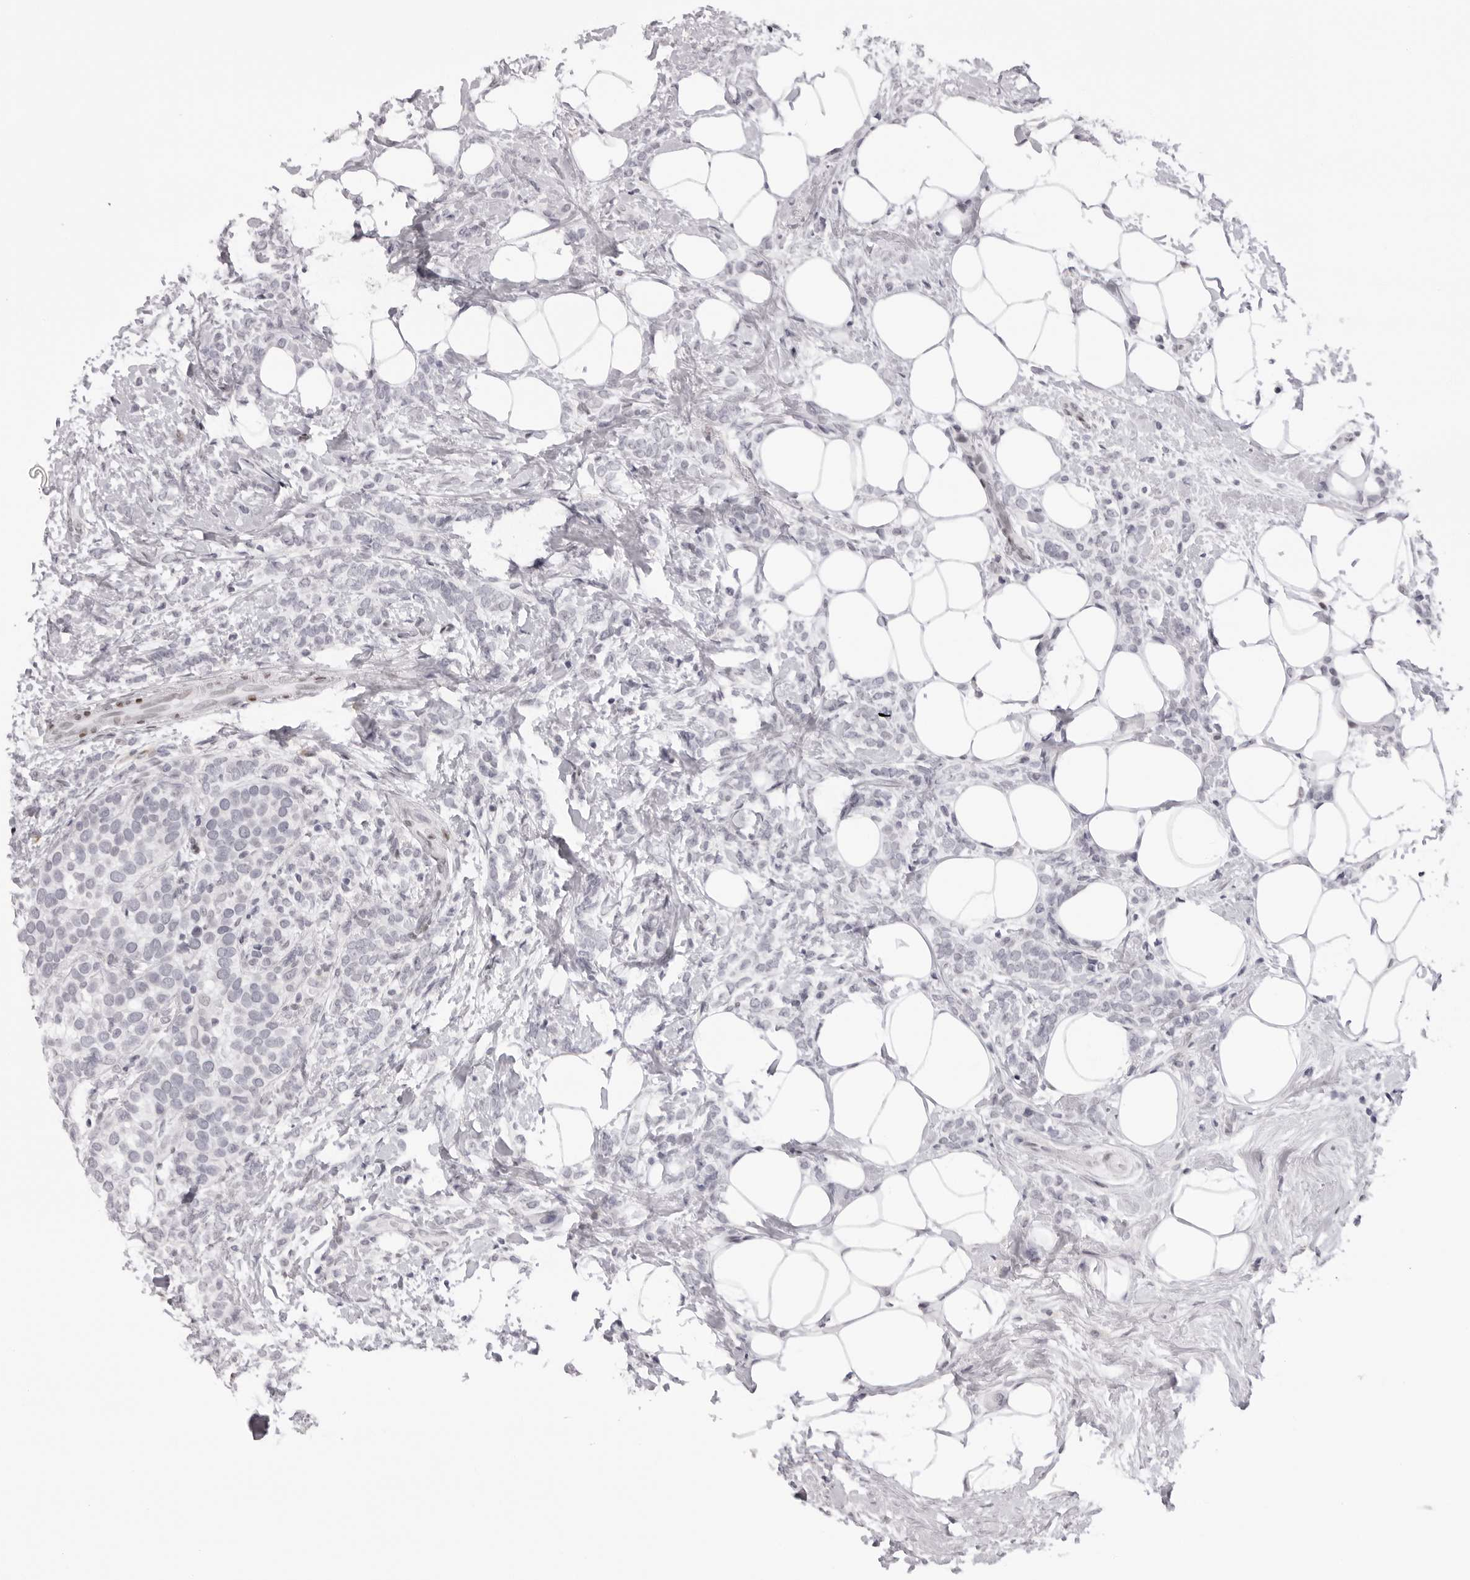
{"staining": {"intensity": "negative", "quantity": "none", "location": "none"}, "tissue": "breast cancer", "cell_type": "Tumor cells", "image_type": "cancer", "snomed": [{"axis": "morphology", "description": "Lobular carcinoma"}, {"axis": "topography", "description": "Breast"}], "caption": "A histopathology image of breast cancer stained for a protein shows no brown staining in tumor cells.", "gene": "MAFK", "patient": {"sex": "female", "age": 50}}